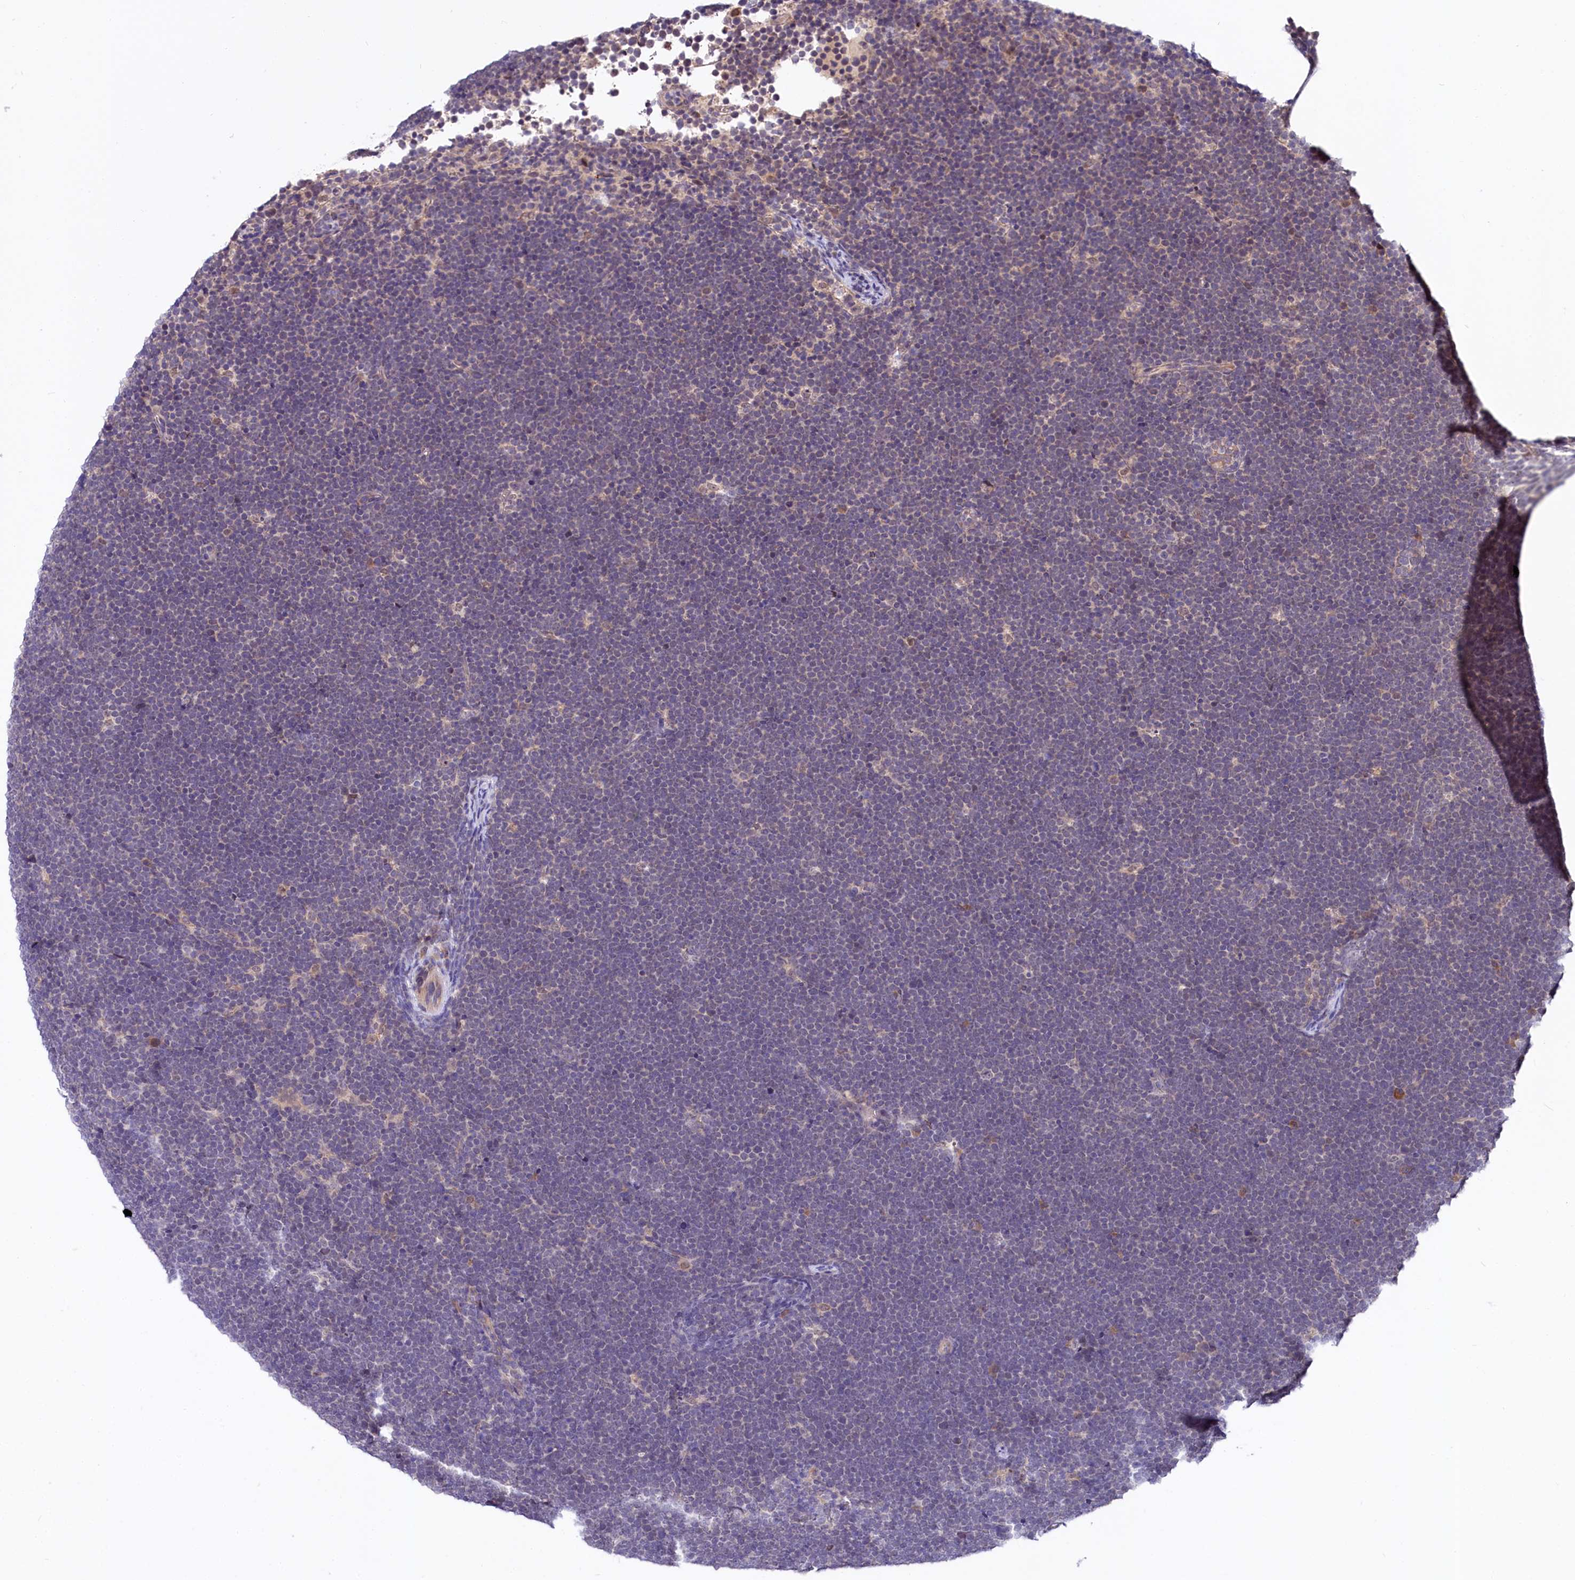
{"staining": {"intensity": "negative", "quantity": "none", "location": "none"}, "tissue": "lymphoma", "cell_type": "Tumor cells", "image_type": "cancer", "snomed": [{"axis": "morphology", "description": "Malignant lymphoma, non-Hodgkin's type, High grade"}, {"axis": "topography", "description": "Lymph node"}], "caption": "This is a image of IHC staining of malignant lymphoma, non-Hodgkin's type (high-grade), which shows no positivity in tumor cells.", "gene": "UBE3A", "patient": {"sex": "male", "age": 13}}